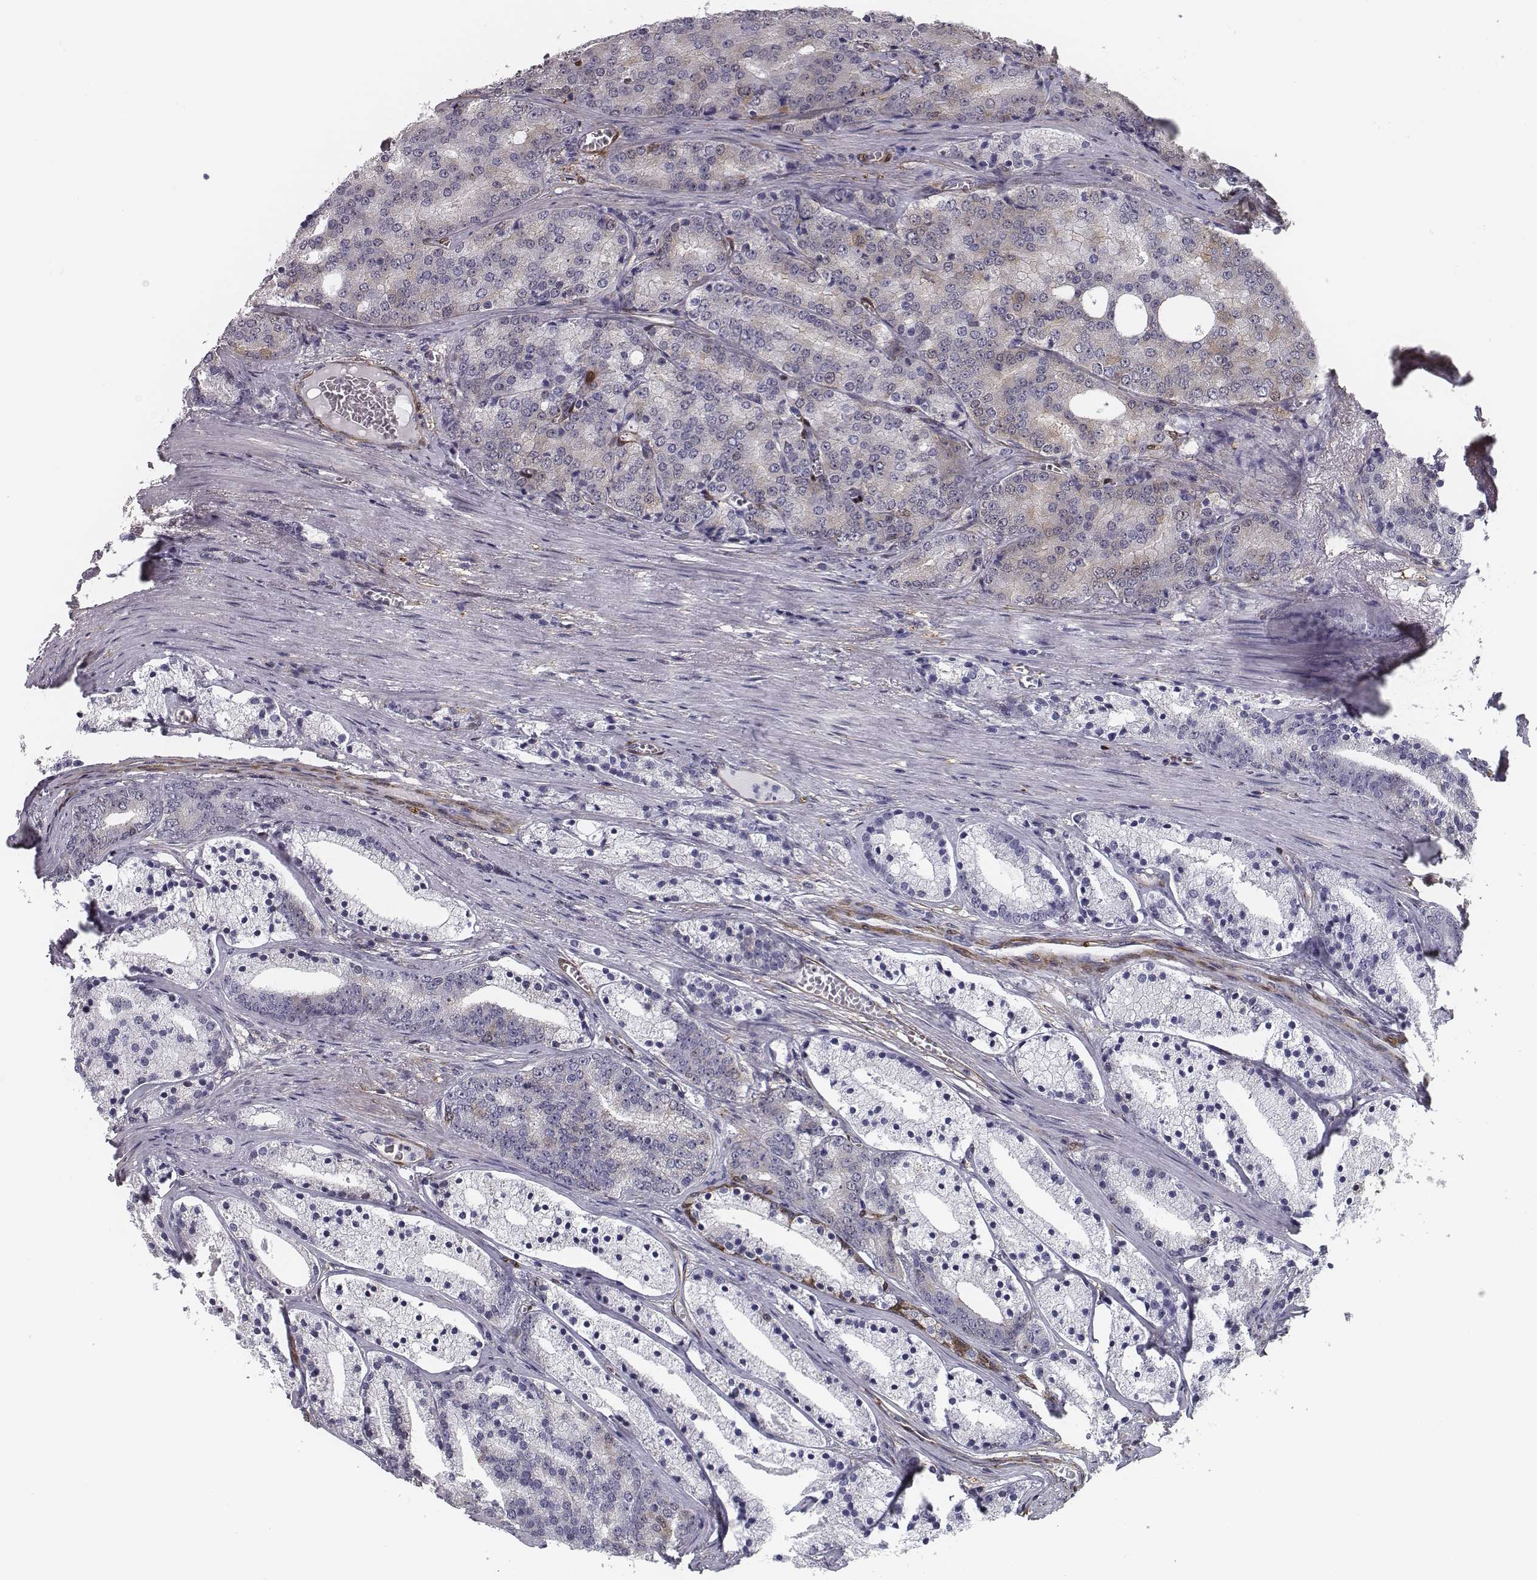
{"staining": {"intensity": "negative", "quantity": "none", "location": "none"}, "tissue": "prostate cancer", "cell_type": "Tumor cells", "image_type": "cancer", "snomed": [{"axis": "morphology", "description": "Adenocarcinoma, NOS"}, {"axis": "topography", "description": "Prostate"}], "caption": "Immunohistochemistry of human prostate cancer shows no expression in tumor cells.", "gene": "ISYNA1", "patient": {"sex": "male", "age": 69}}